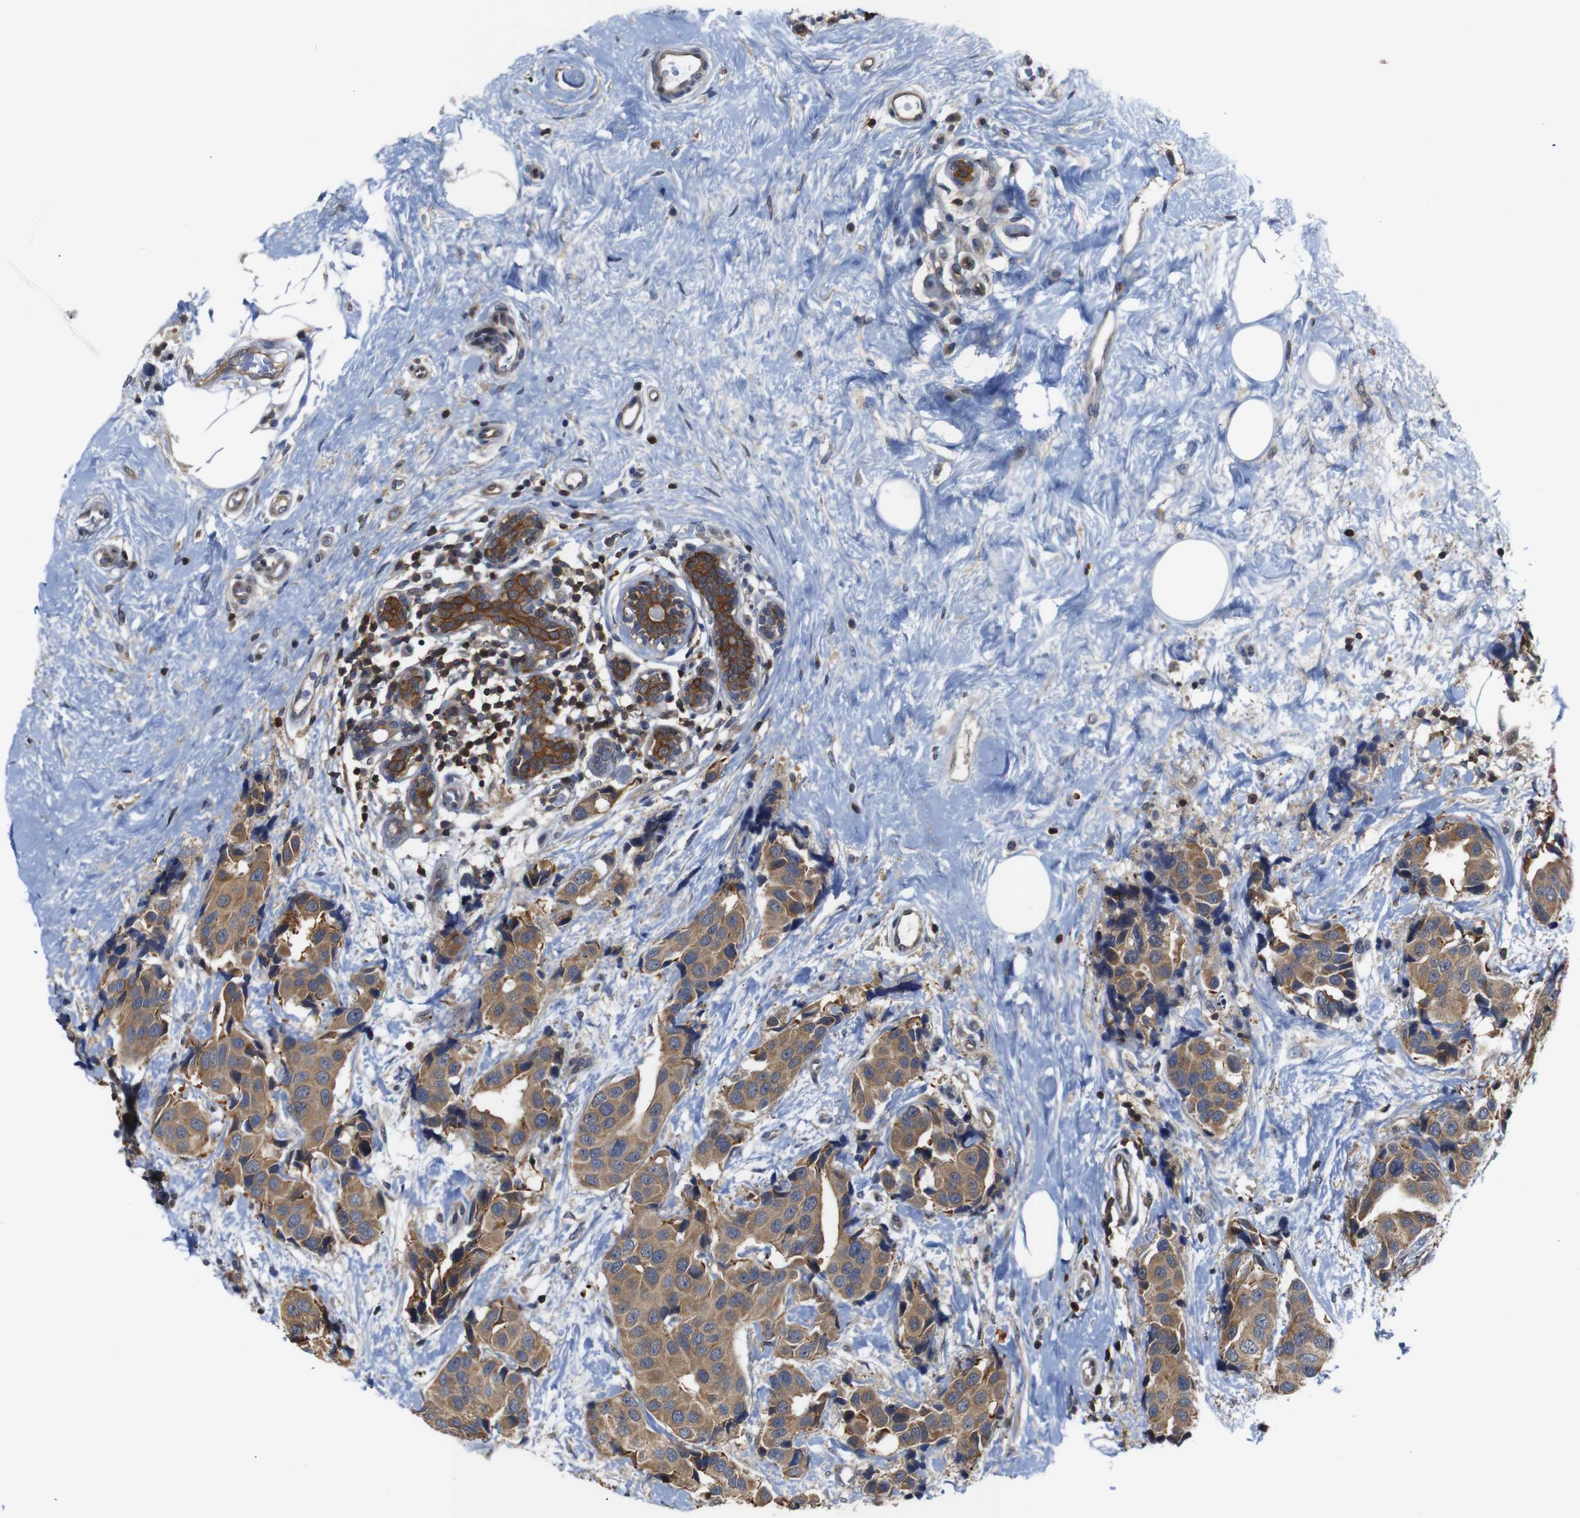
{"staining": {"intensity": "moderate", "quantity": ">75%", "location": "cytoplasmic/membranous"}, "tissue": "breast cancer", "cell_type": "Tumor cells", "image_type": "cancer", "snomed": [{"axis": "morphology", "description": "Normal tissue, NOS"}, {"axis": "morphology", "description": "Duct carcinoma"}, {"axis": "topography", "description": "Breast"}], "caption": "Immunohistochemistry (IHC) histopathology image of neoplastic tissue: human infiltrating ductal carcinoma (breast) stained using IHC reveals medium levels of moderate protein expression localized specifically in the cytoplasmic/membranous of tumor cells, appearing as a cytoplasmic/membranous brown color.", "gene": "BRWD3", "patient": {"sex": "female", "age": 39}}